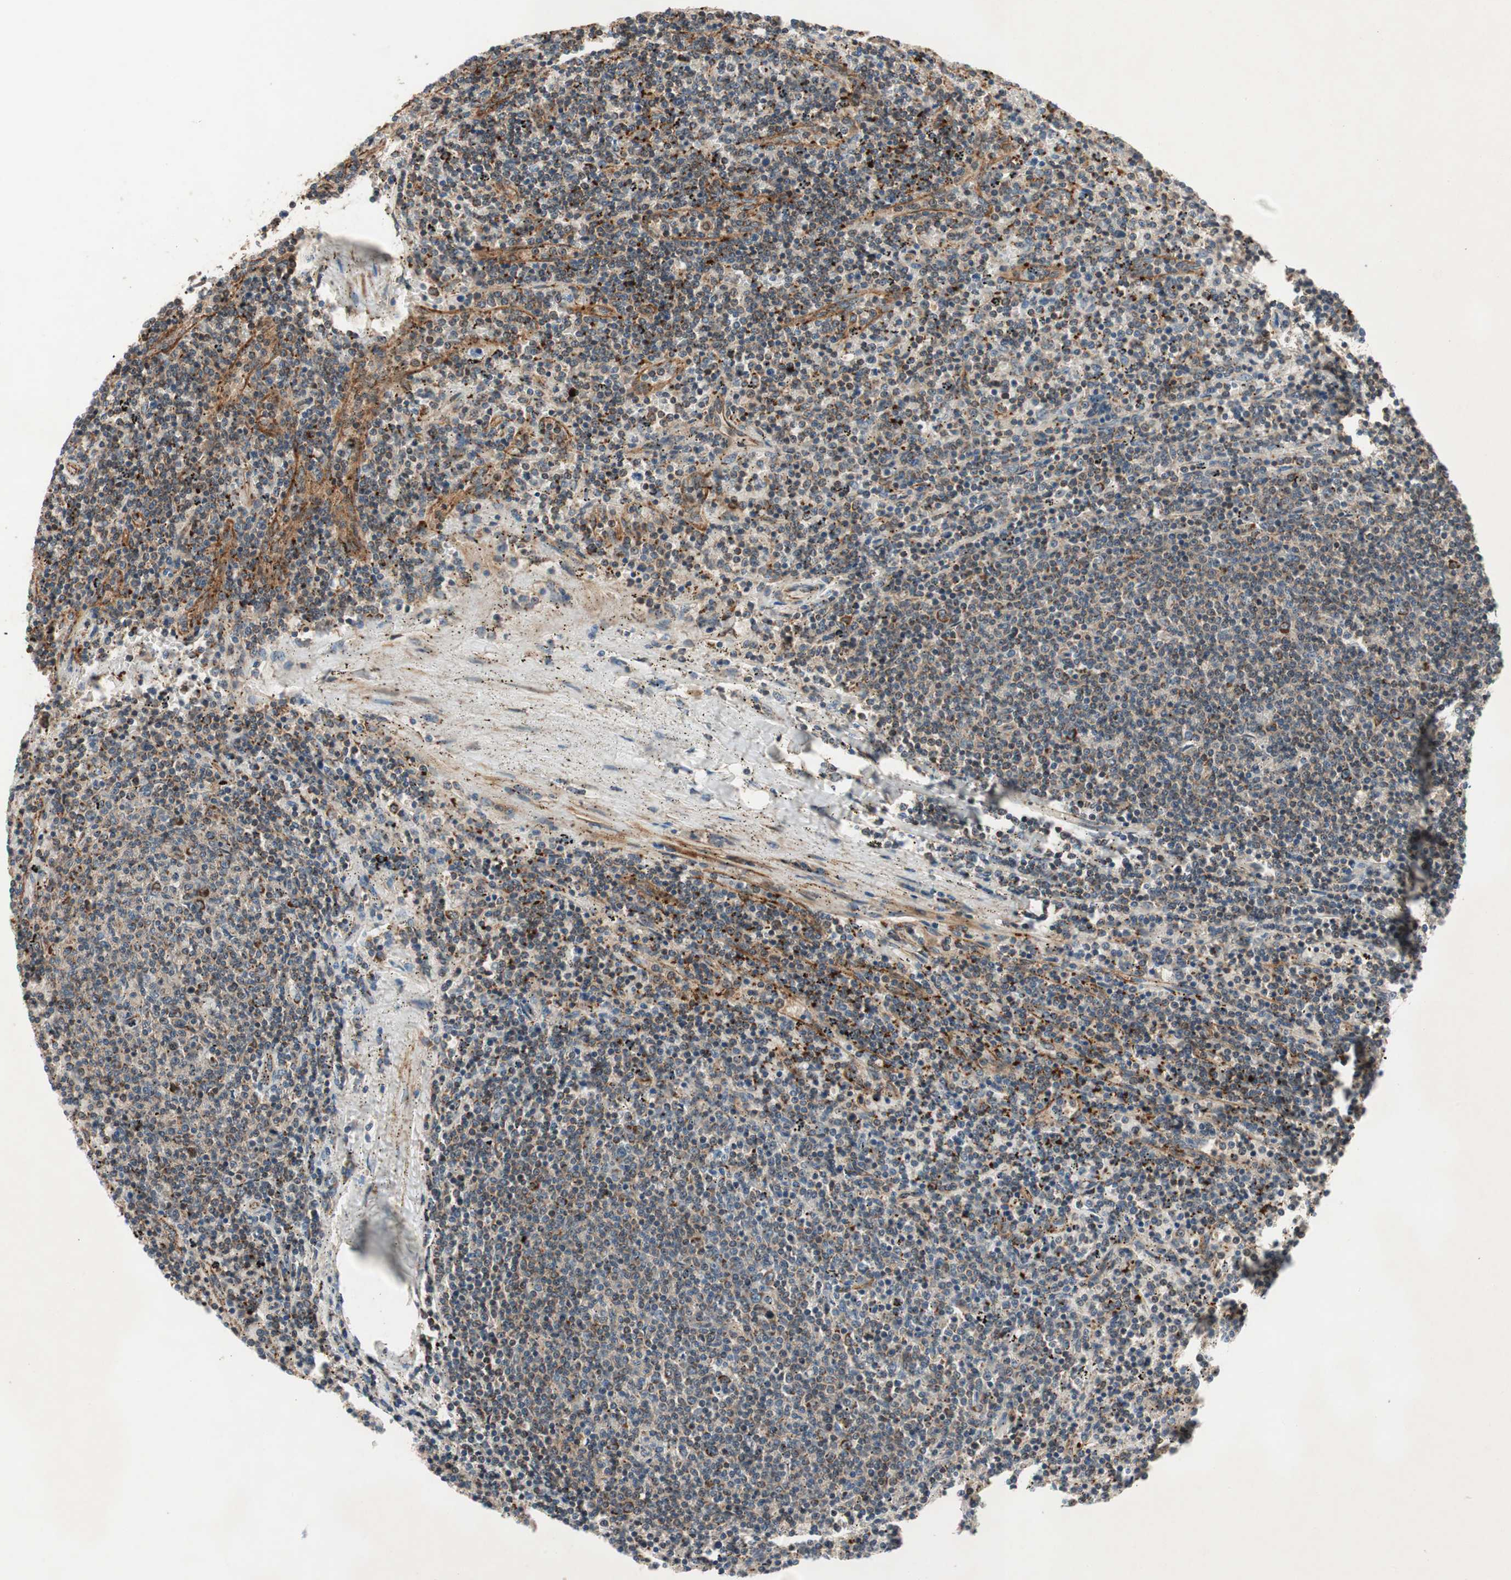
{"staining": {"intensity": "weak", "quantity": "<25%", "location": "cytoplasmic/membranous"}, "tissue": "lymphoma", "cell_type": "Tumor cells", "image_type": "cancer", "snomed": [{"axis": "morphology", "description": "Malignant lymphoma, non-Hodgkin's type, Low grade"}, {"axis": "topography", "description": "Spleen"}], "caption": "A histopathology image of human malignant lymphoma, non-Hodgkin's type (low-grade) is negative for staining in tumor cells.", "gene": "AKAP1", "patient": {"sex": "female", "age": 50}}